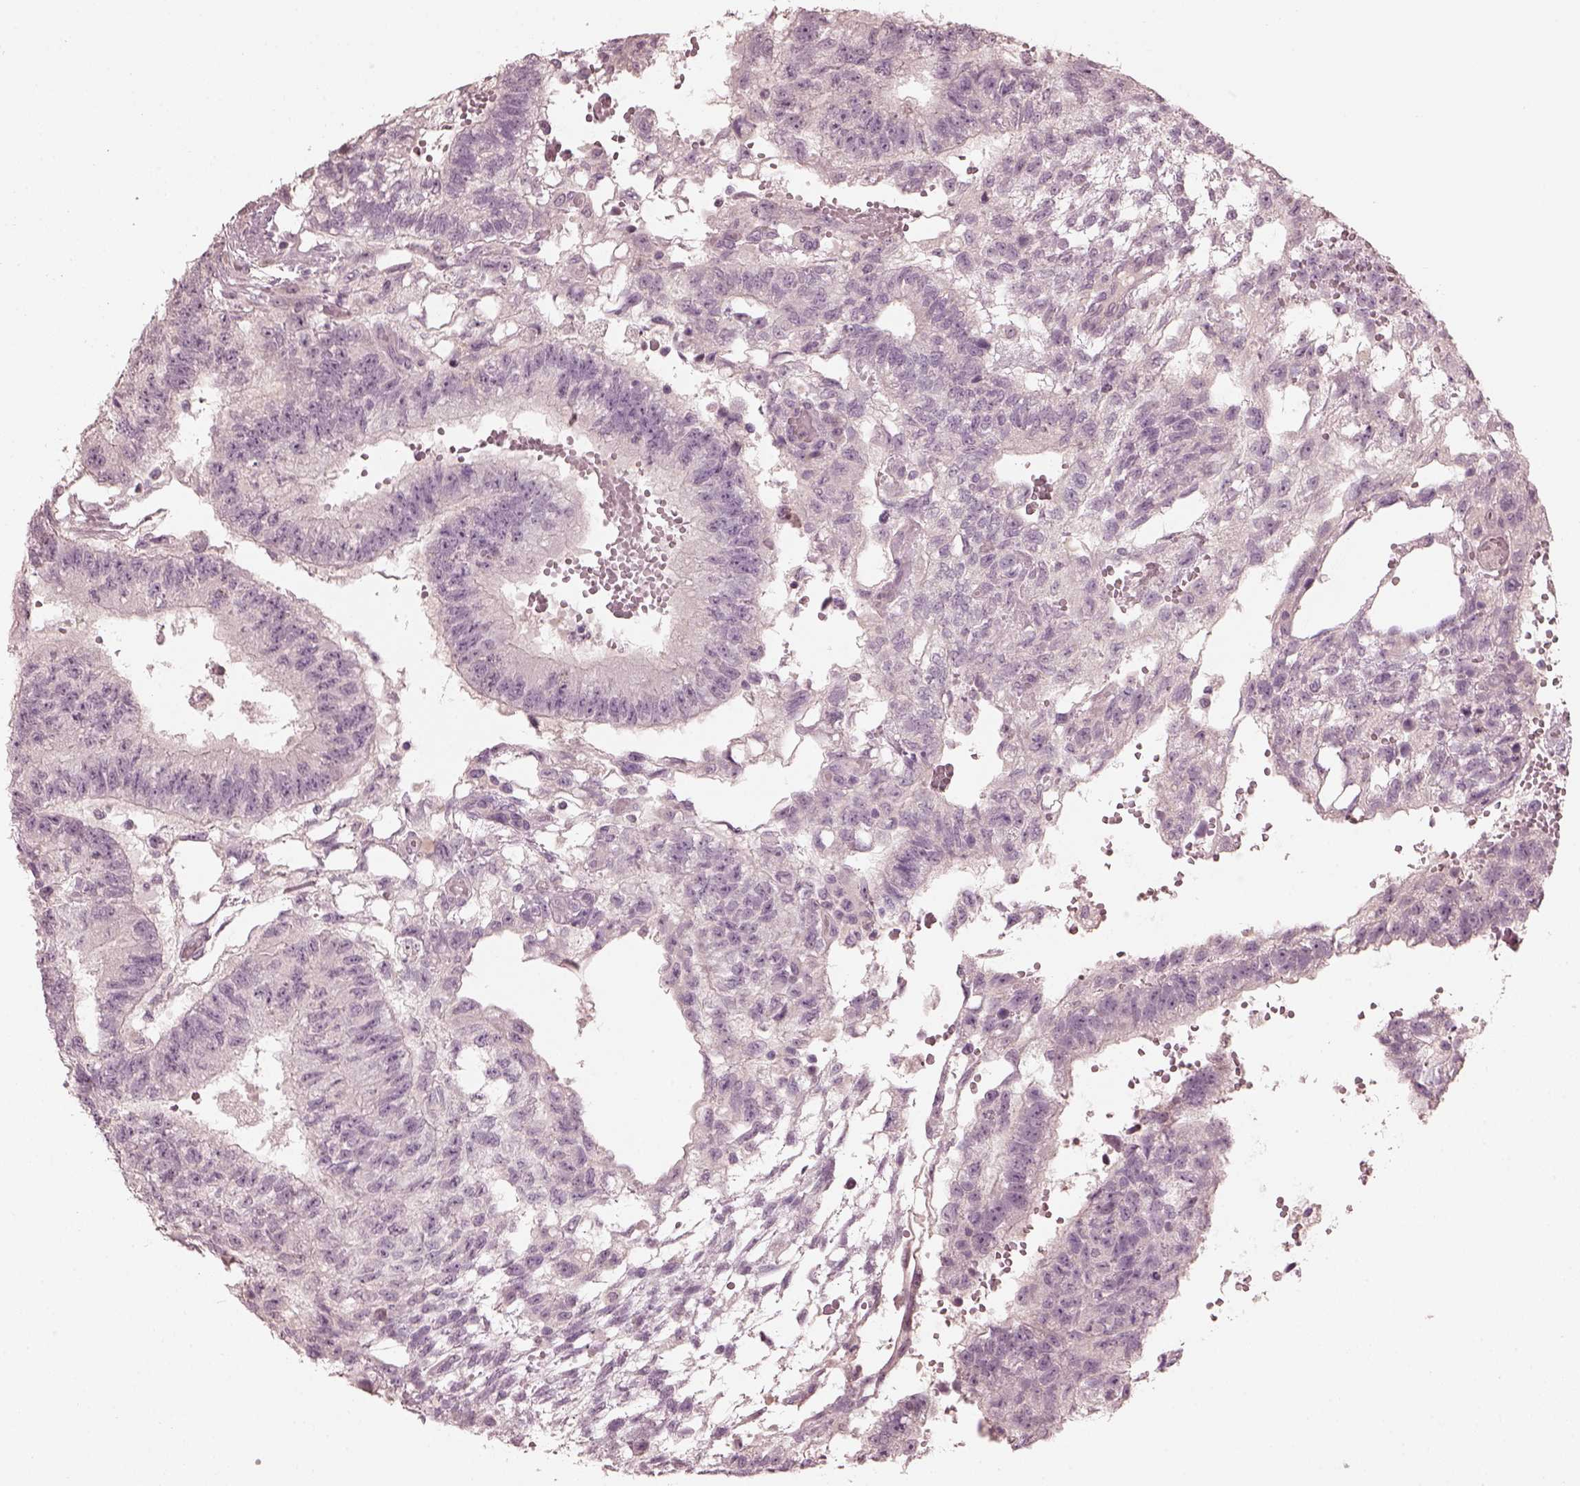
{"staining": {"intensity": "negative", "quantity": "none", "location": "none"}, "tissue": "testis cancer", "cell_type": "Tumor cells", "image_type": "cancer", "snomed": [{"axis": "morphology", "description": "Carcinoma, Embryonal, NOS"}, {"axis": "topography", "description": "Testis"}], "caption": "Immunohistochemical staining of testis cancer (embryonal carcinoma) reveals no significant positivity in tumor cells. (Brightfield microscopy of DAB immunohistochemistry (IHC) at high magnification).", "gene": "OPTC", "patient": {"sex": "male", "age": 32}}